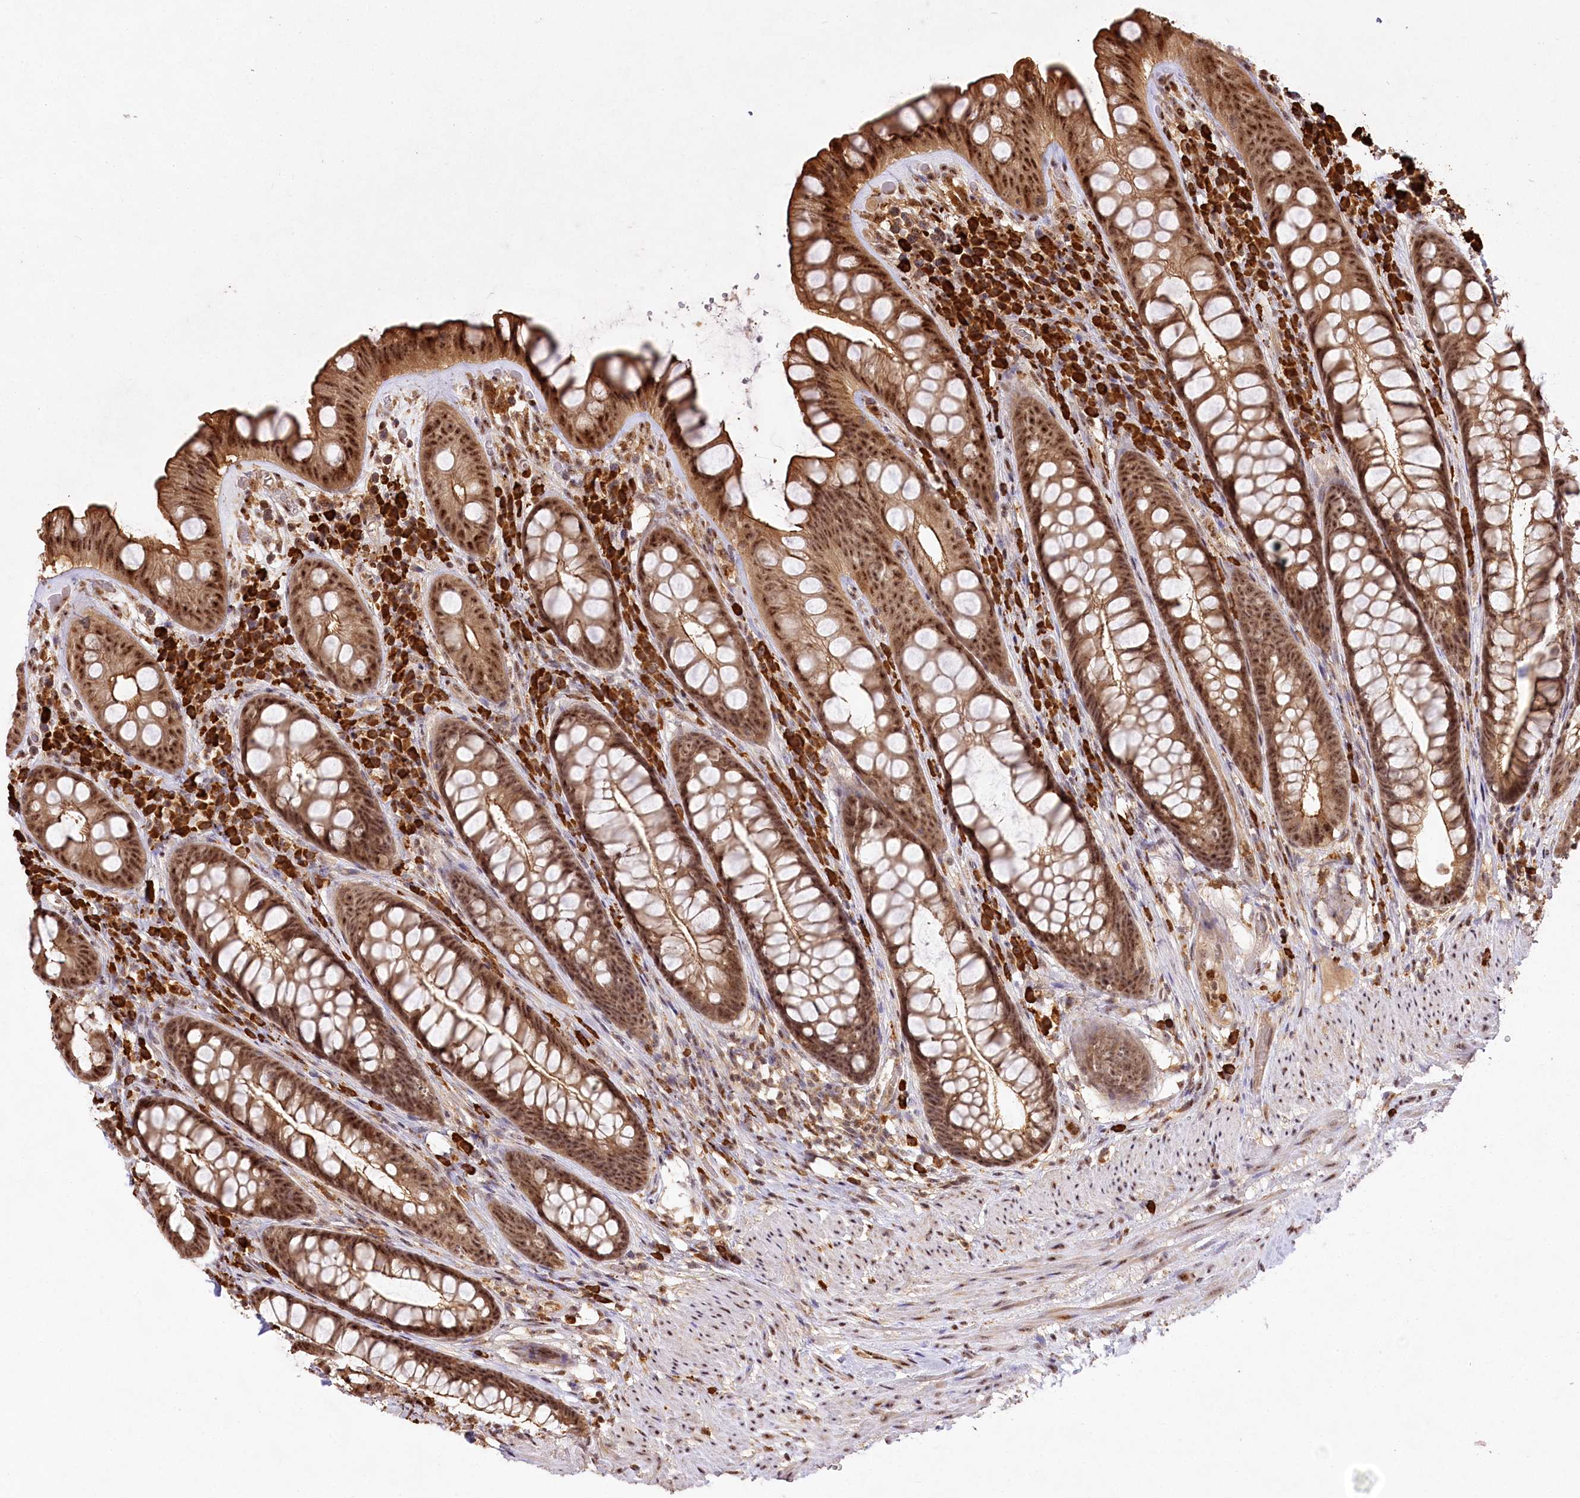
{"staining": {"intensity": "moderate", "quantity": ">75%", "location": "cytoplasmic/membranous,nuclear"}, "tissue": "rectum", "cell_type": "Glandular cells", "image_type": "normal", "snomed": [{"axis": "morphology", "description": "Normal tissue, NOS"}, {"axis": "topography", "description": "Rectum"}], "caption": "Moderate cytoplasmic/membranous,nuclear expression is present in approximately >75% of glandular cells in unremarkable rectum. (Brightfield microscopy of DAB IHC at high magnification).", "gene": "PYROXD1", "patient": {"sex": "male", "age": 74}}